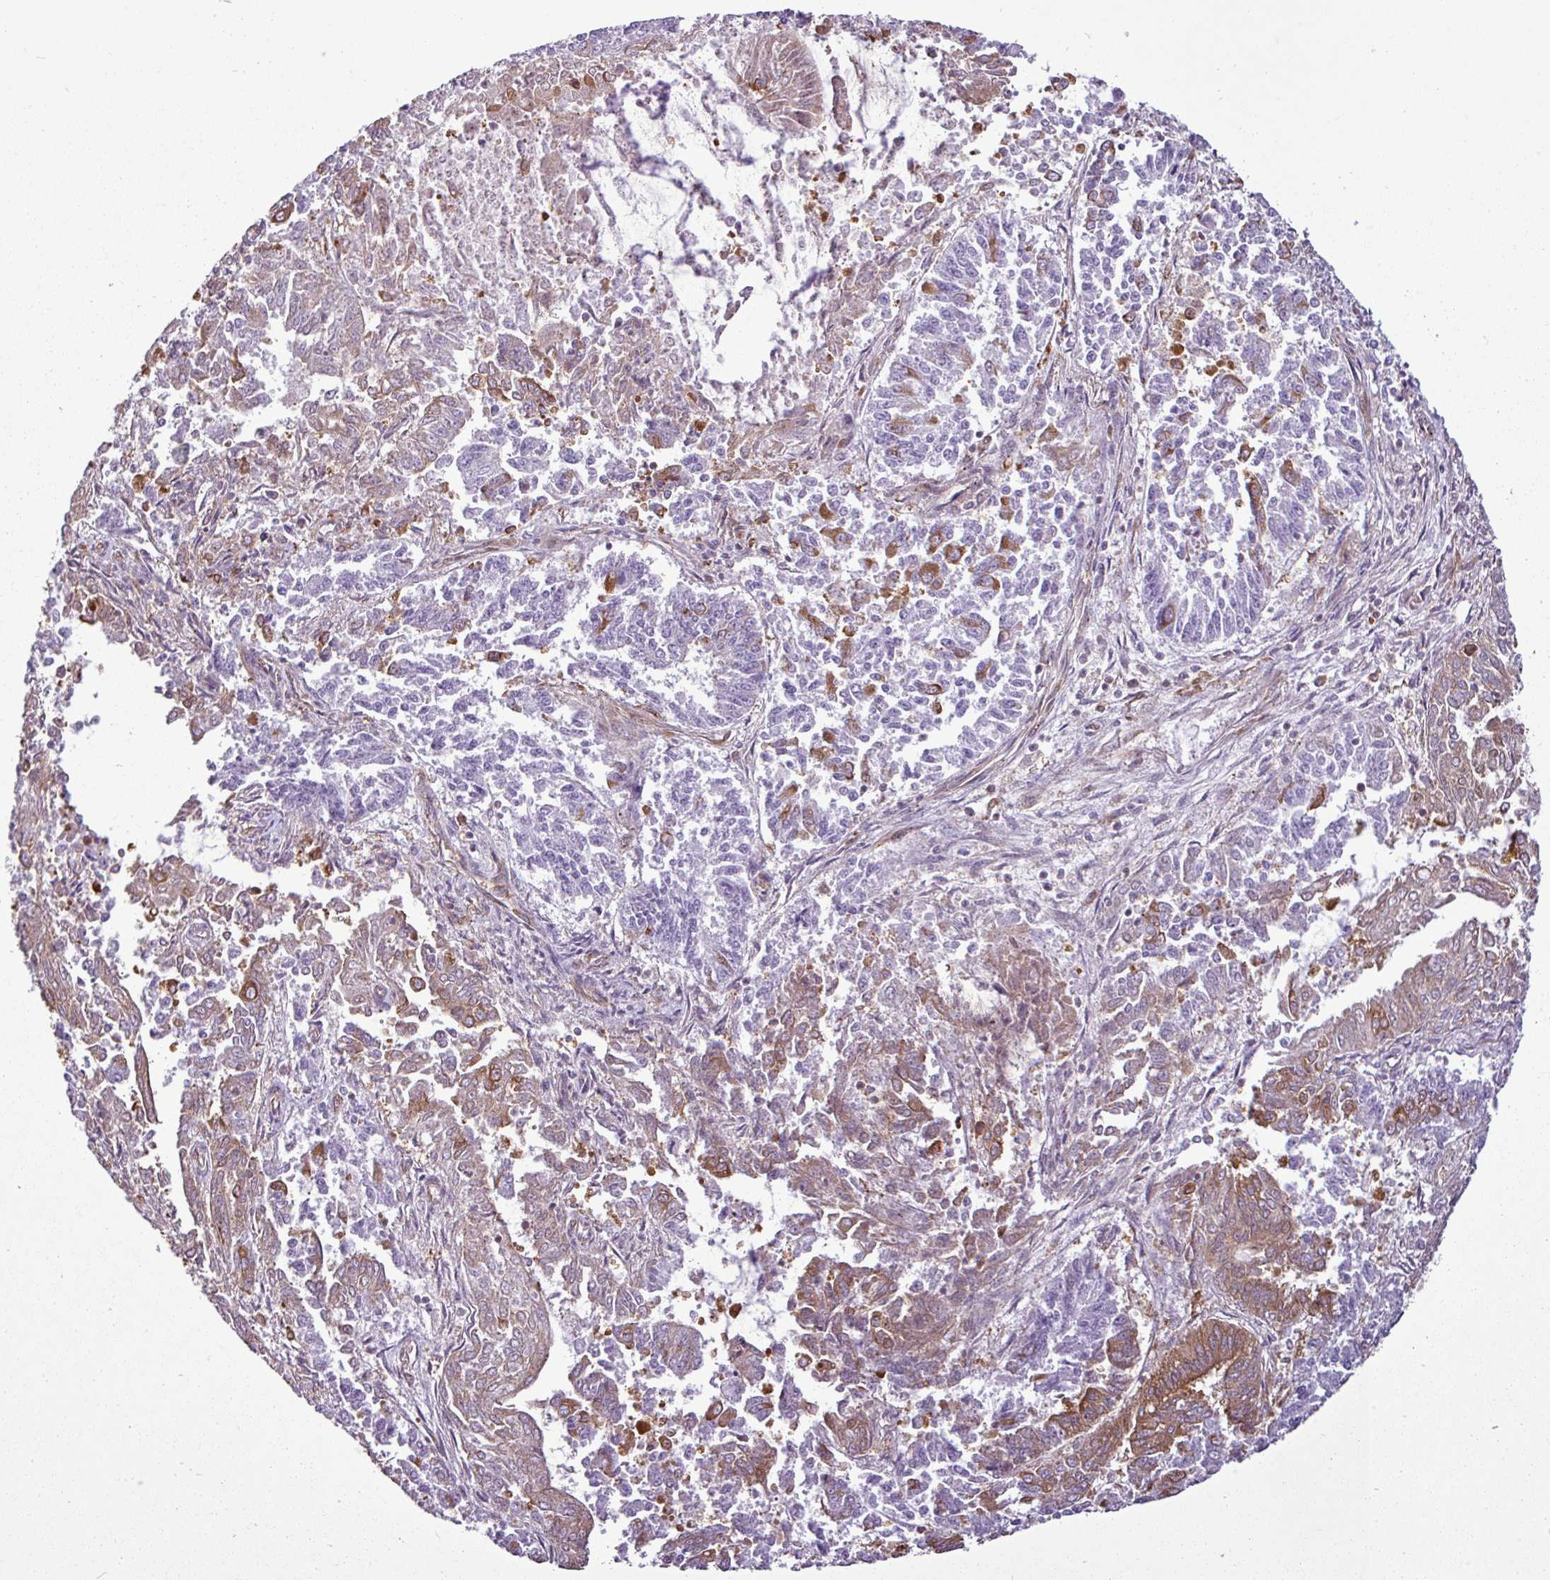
{"staining": {"intensity": "moderate", "quantity": "25%-75%", "location": "cytoplasmic/membranous"}, "tissue": "endometrial cancer", "cell_type": "Tumor cells", "image_type": "cancer", "snomed": [{"axis": "morphology", "description": "Adenocarcinoma, NOS"}, {"axis": "topography", "description": "Endometrium"}], "caption": "High-magnification brightfield microscopy of adenocarcinoma (endometrial) stained with DAB (brown) and counterstained with hematoxylin (blue). tumor cells exhibit moderate cytoplasmic/membranous expression is seen in approximately25%-75% of cells.", "gene": "PACSIN2", "patient": {"sex": "female", "age": 73}}